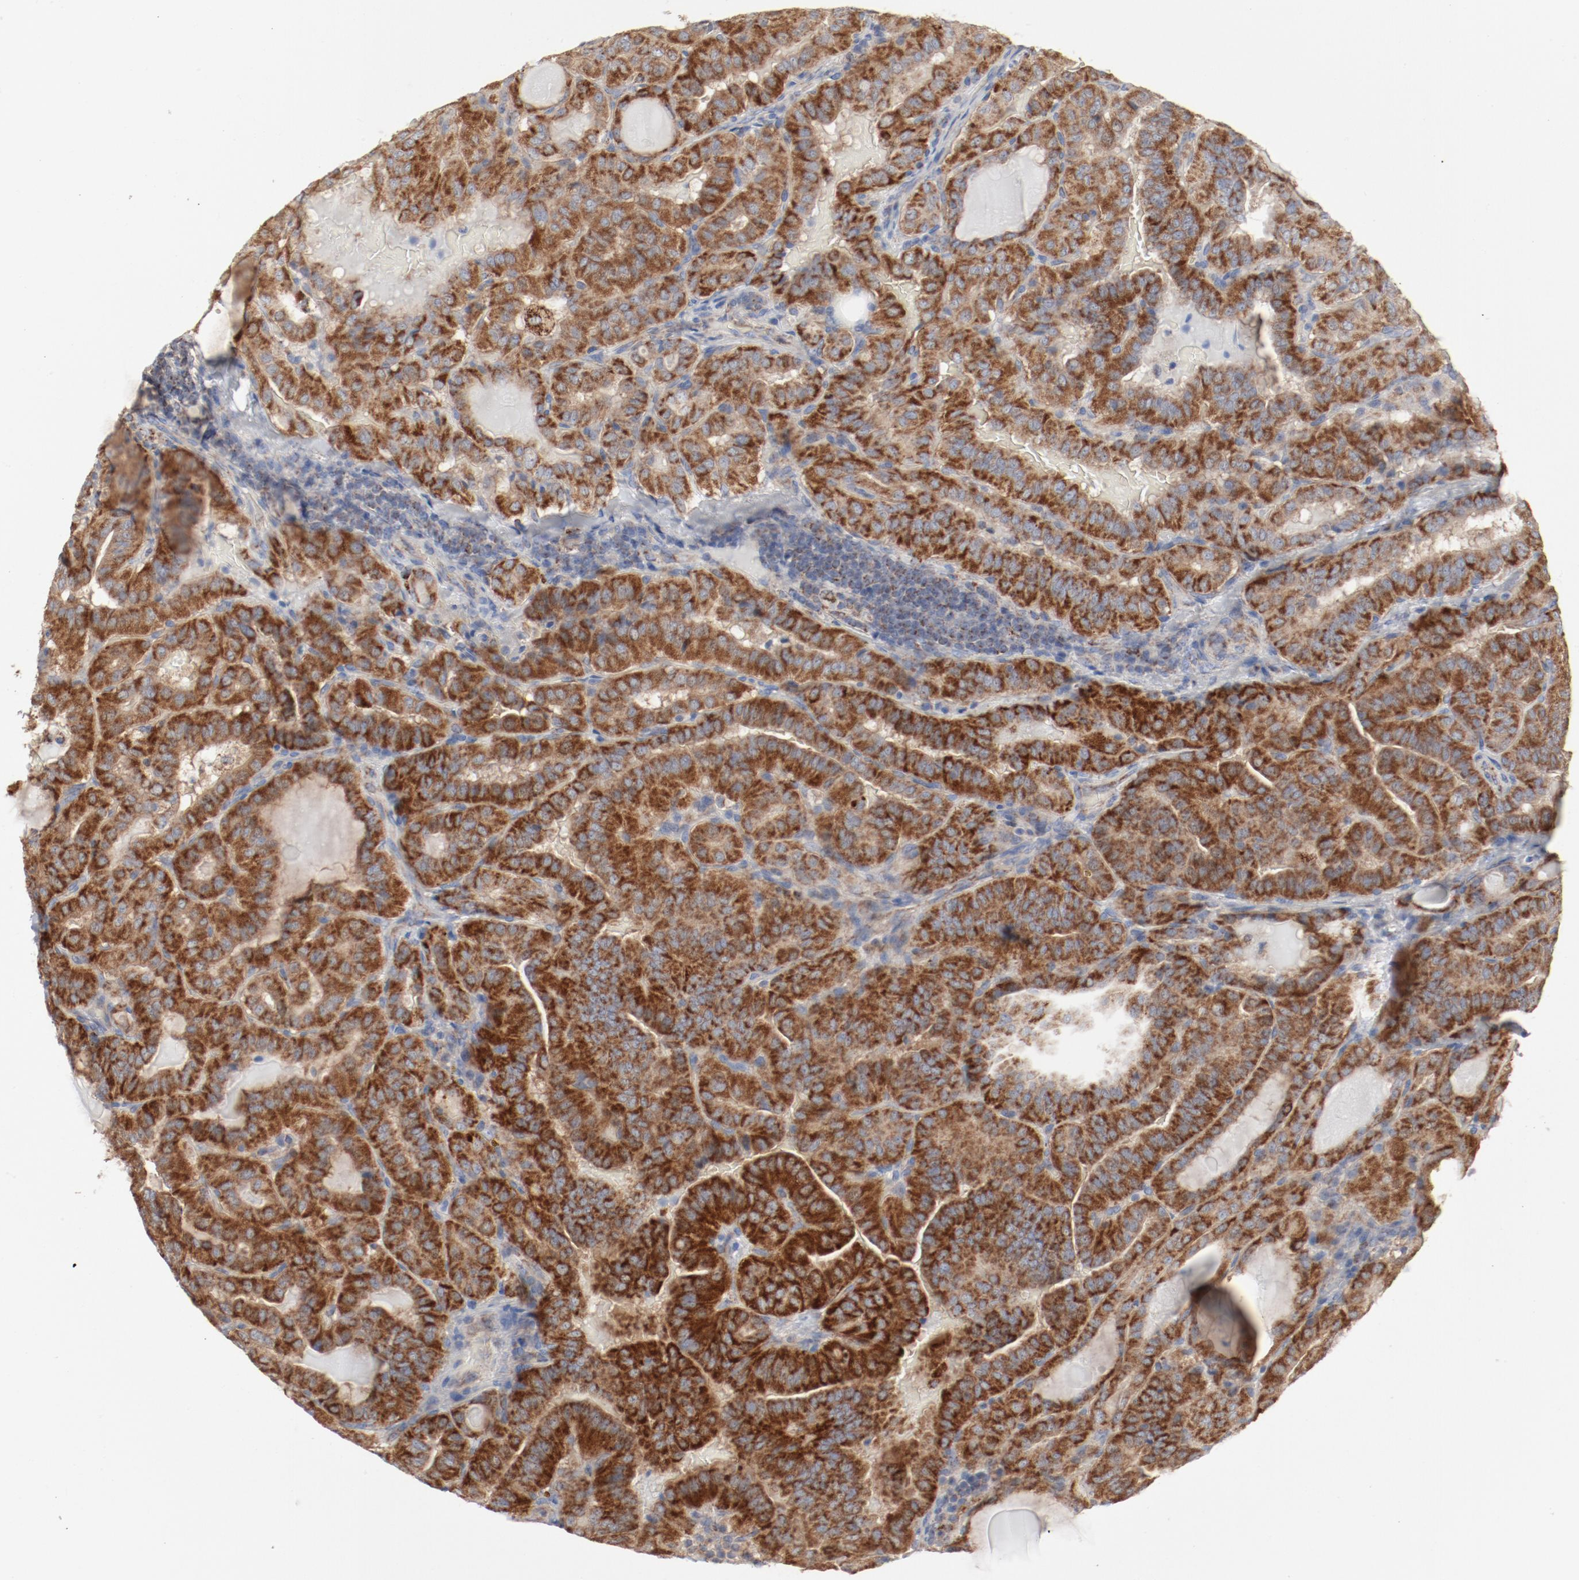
{"staining": {"intensity": "strong", "quantity": ">75%", "location": "cytoplasmic/membranous"}, "tissue": "thyroid cancer", "cell_type": "Tumor cells", "image_type": "cancer", "snomed": [{"axis": "morphology", "description": "Papillary adenocarcinoma, NOS"}, {"axis": "topography", "description": "Thyroid gland"}], "caption": "DAB immunohistochemical staining of human thyroid cancer displays strong cytoplasmic/membranous protein staining in approximately >75% of tumor cells. The staining was performed using DAB, with brown indicating positive protein expression. Nuclei are stained blue with hematoxylin.", "gene": "SETD3", "patient": {"sex": "male", "age": 77}}